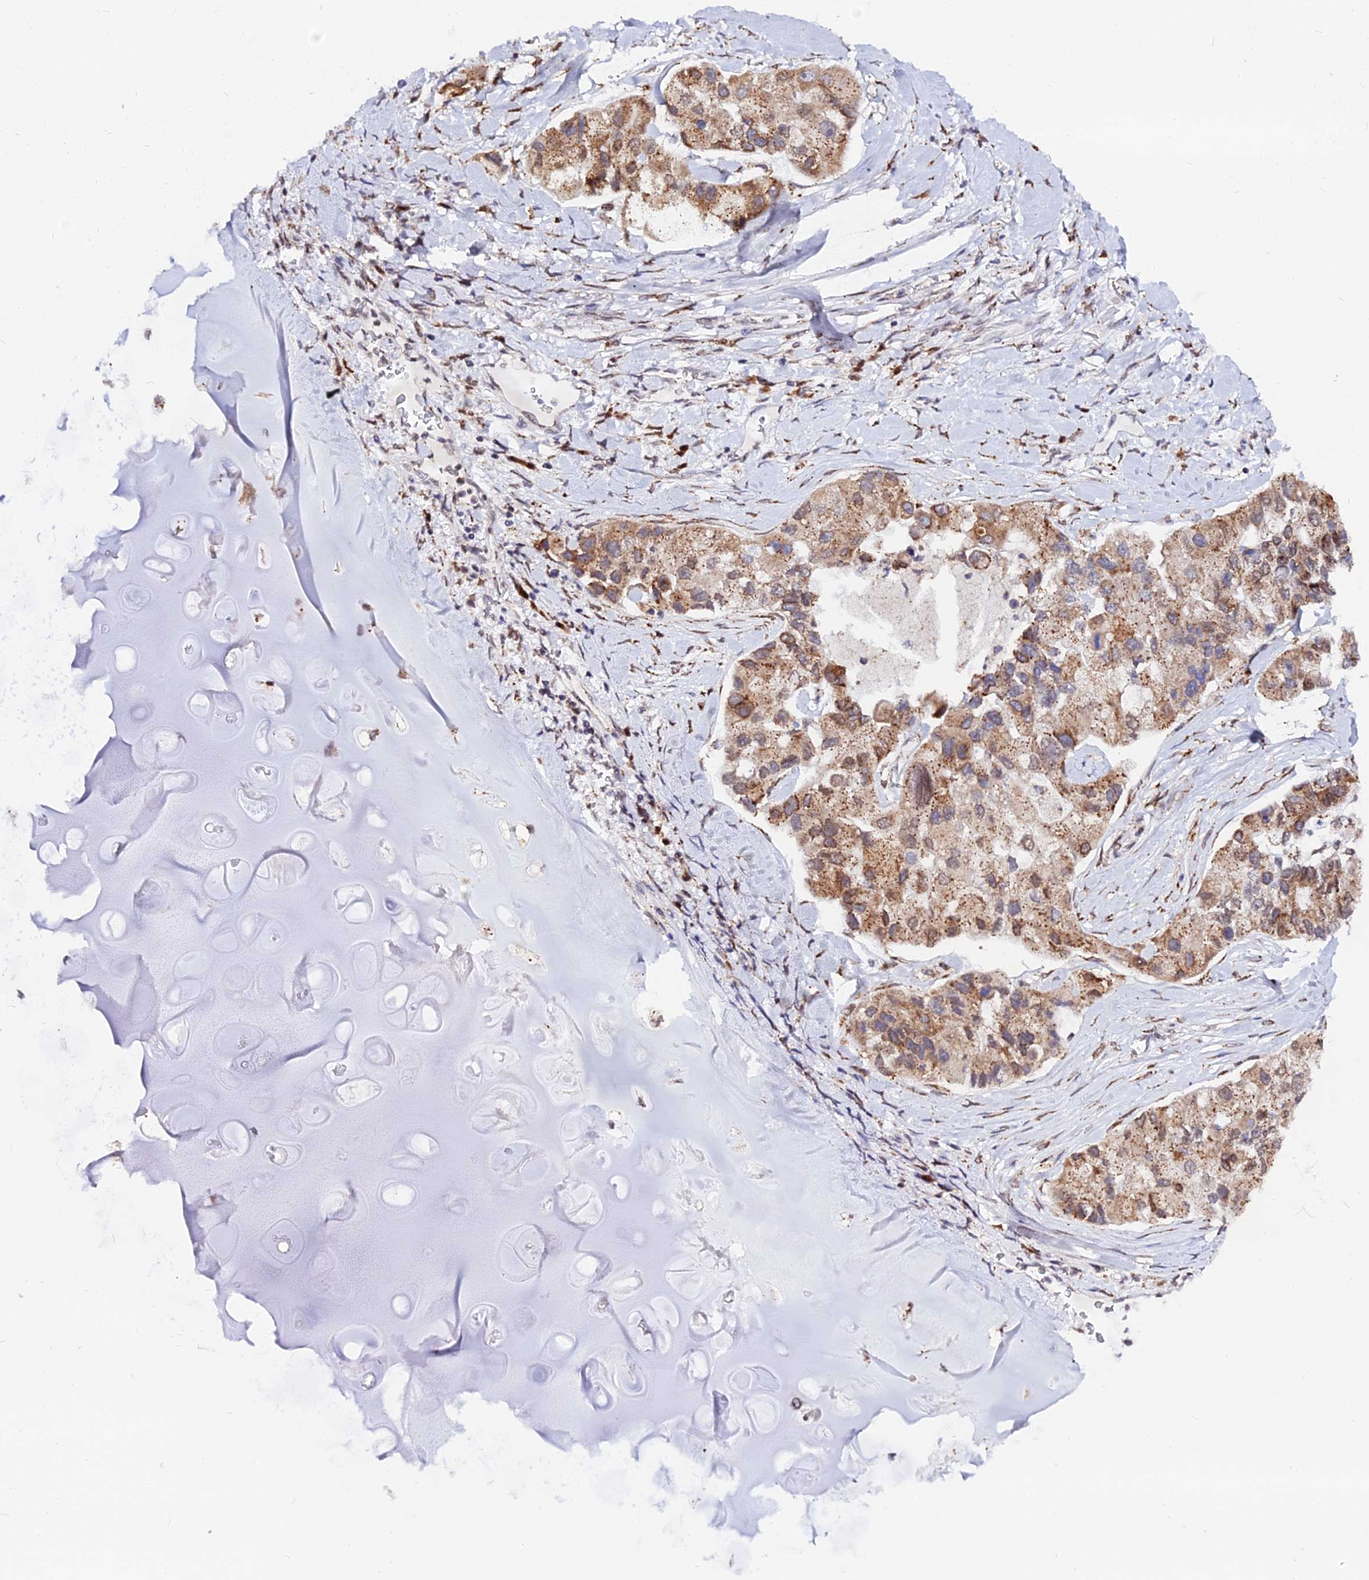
{"staining": {"intensity": "moderate", "quantity": ">75%", "location": "cytoplasmic/membranous"}, "tissue": "lung cancer", "cell_type": "Tumor cells", "image_type": "cancer", "snomed": [{"axis": "morphology", "description": "Adenocarcinoma, NOS"}, {"axis": "topography", "description": "Lung"}], "caption": "A high-resolution micrograph shows IHC staining of adenocarcinoma (lung), which exhibits moderate cytoplasmic/membranous expression in about >75% of tumor cells. (IHC, brightfield microscopy, high magnification).", "gene": "RNF121", "patient": {"sex": "female", "age": 54}}